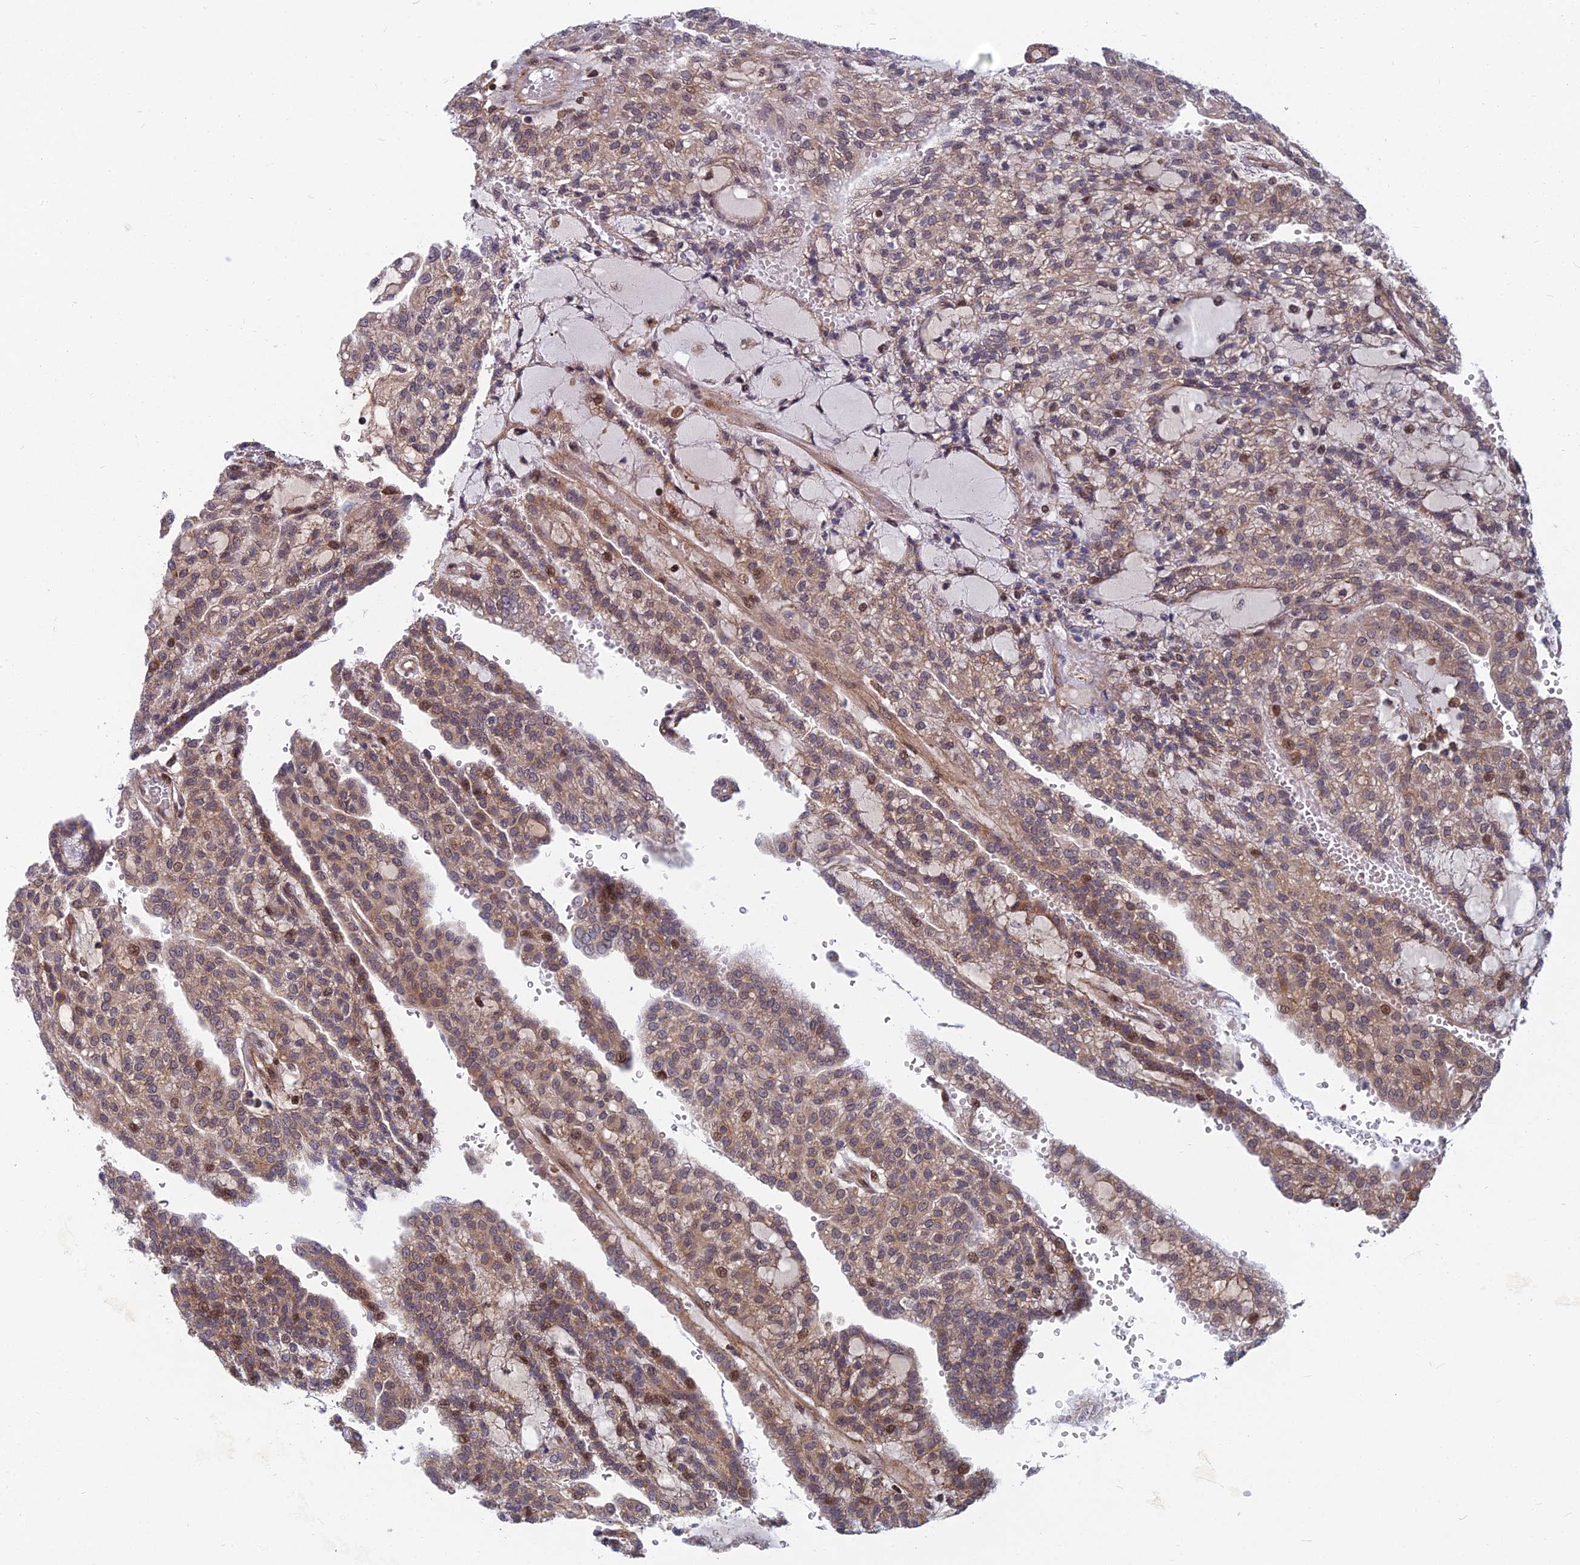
{"staining": {"intensity": "moderate", "quantity": ">75%", "location": "cytoplasmic/membranous,nuclear"}, "tissue": "renal cancer", "cell_type": "Tumor cells", "image_type": "cancer", "snomed": [{"axis": "morphology", "description": "Adenocarcinoma, NOS"}, {"axis": "topography", "description": "Kidney"}], "caption": "Immunohistochemistry micrograph of neoplastic tissue: renal adenocarcinoma stained using immunohistochemistry (IHC) exhibits medium levels of moderate protein expression localized specifically in the cytoplasmic/membranous and nuclear of tumor cells, appearing as a cytoplasmic/membranous and nuclear brown color.", "gene": "COMMD2", "patient": {"sex": "male", "age": 63}}